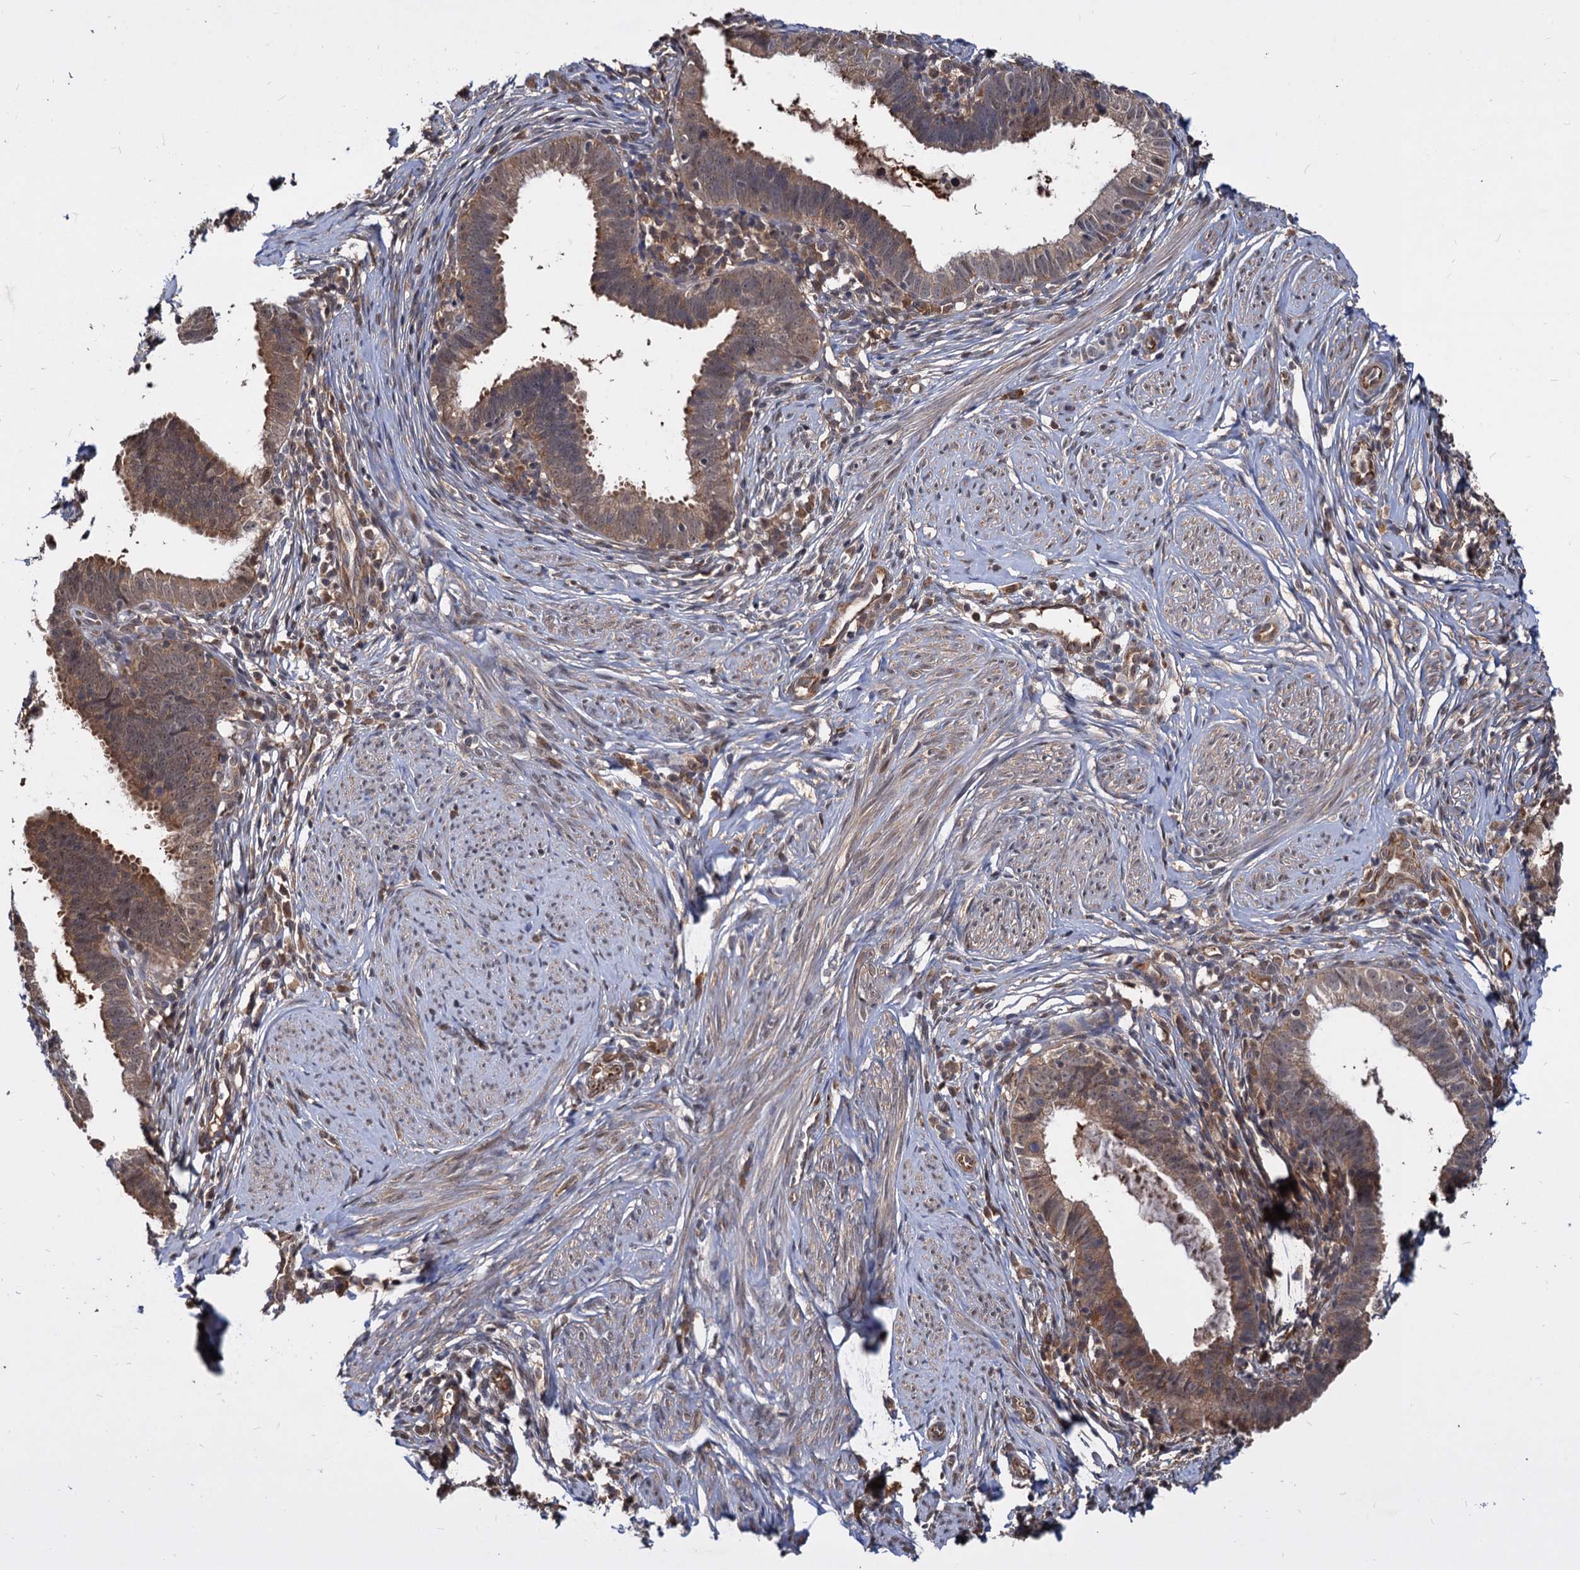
{"staining": {"intensity": "moderate", "quantity": ">75%", "location": "cytoplasmic/membranous"}, "tissue": "cervical cancer", "cell_type": "Tumor cells", "image_type": "cancer", "snomed": [{"axis": "morphology", "description": "Adenocarcinoma, NOS"}, {"axis": "topography", "description": "Cervix"}], "caption": "Tumor cells exhibit medium levels of moderate cytoplasmic/membranous staining in about >75% of cells in adenocarcinoma (cervical).", "gene": "PSMD4", "patient": {"sex": "female", "age": 36}}